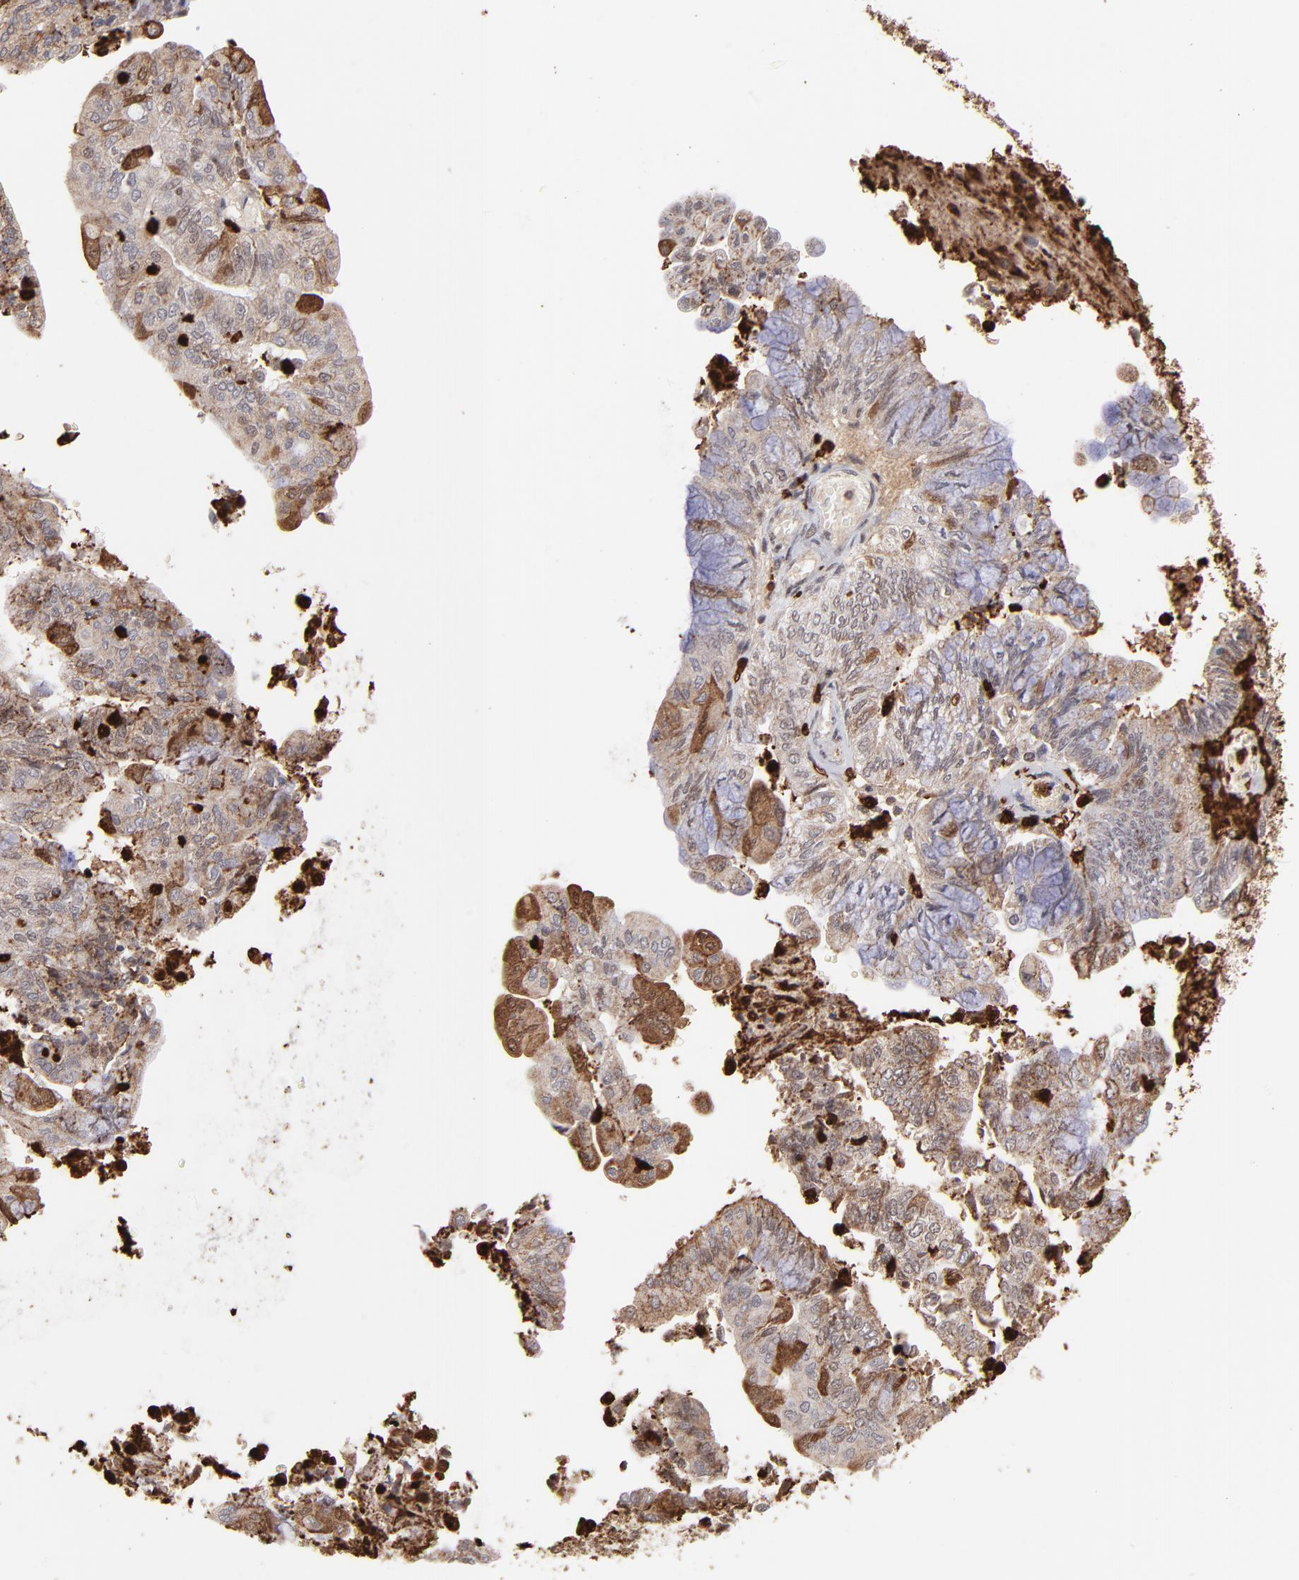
{"staining": {"intensity": "weak", "quantity": ">75%", "location": "cytoplasmic/membranous,nuclear"}, "tissue": "endometrial cancer", "cell_type": "Tumor cells", "image_type": "cancer", "snomed": [{"axis": "morphology", "description": "Adenocarcinoma, NOS"}, {"axis": "topography", "description": "Endometrium"}], "caption": "Immunohistochemistry (IHC) (DAB) staining of human endometrial adenocarcinoma demonstrates weak cytoplasmic/membranous and nuclear protein expression in approximately >75% of tumor cells. Using DAB (3,3'-diaminobenzidine) (brown) and hematoxylin (blue) stains, captured at high magnification using brightfield microscopy.", "gene": "ZFX", "patient": {"sex": "female", "age": 59}}